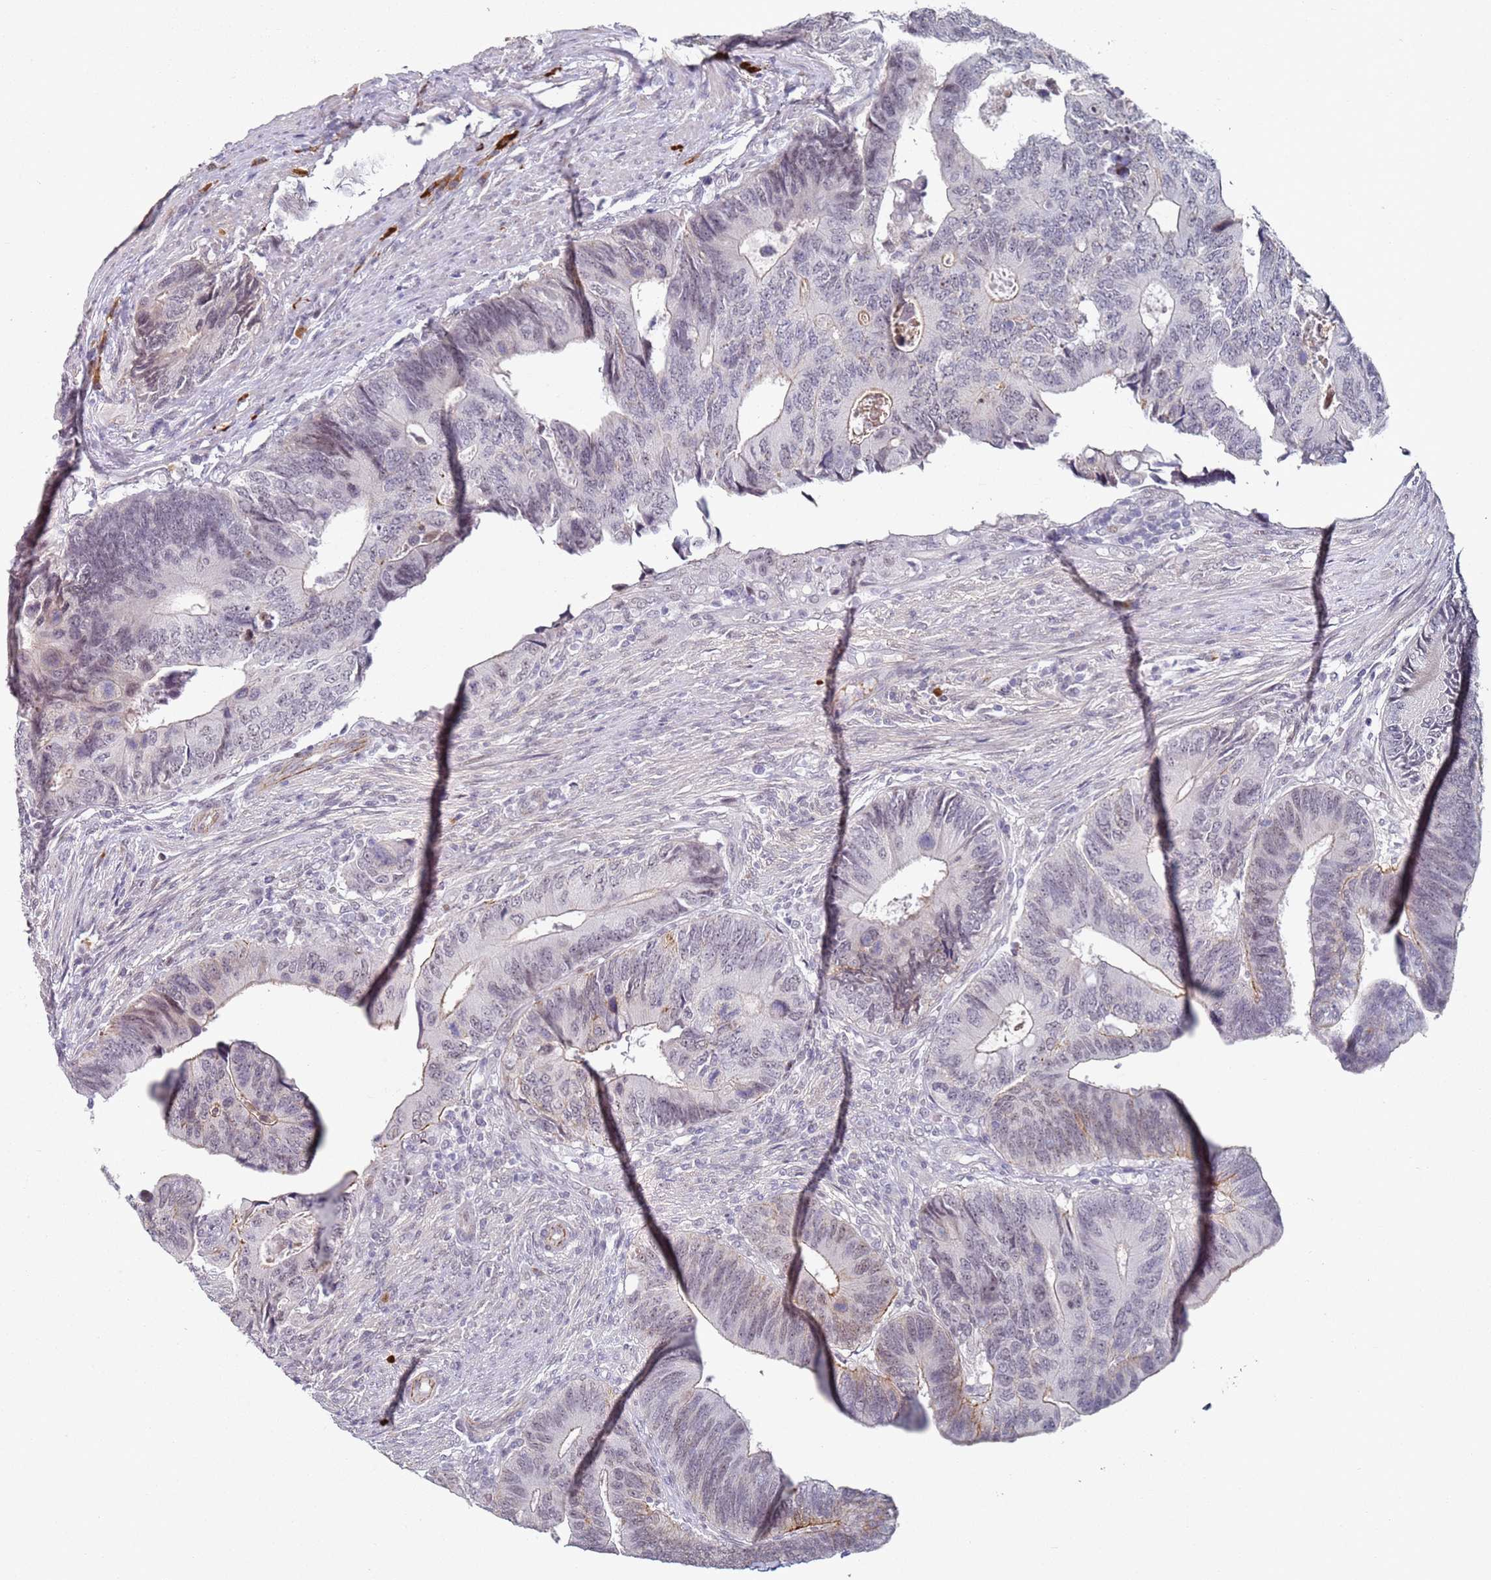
{"staining": {"intensity": "weak", "quantity": "<25%", "location": "cytoplasmic/membranous,nuclear"}, "tissue": "colorectal cancer", "cell_type": "Tumor cells", "image_type": "cancer", "snomed": [{"axis": "morphology", "description": "Adenocarcinoma, NOS"}, {"axis": "topography", "description": "Colon"}], "caption": "Immunohistochemical staining of human colorectal cancer displays no significant staining in tumor cells. (DAB (3,3'-diaminobenzidine) immunohistochemistry (IHC) with hematoxylin counter stain).", "gene": "ATF6B", "patient": {"sex": "male", "age": 87}}